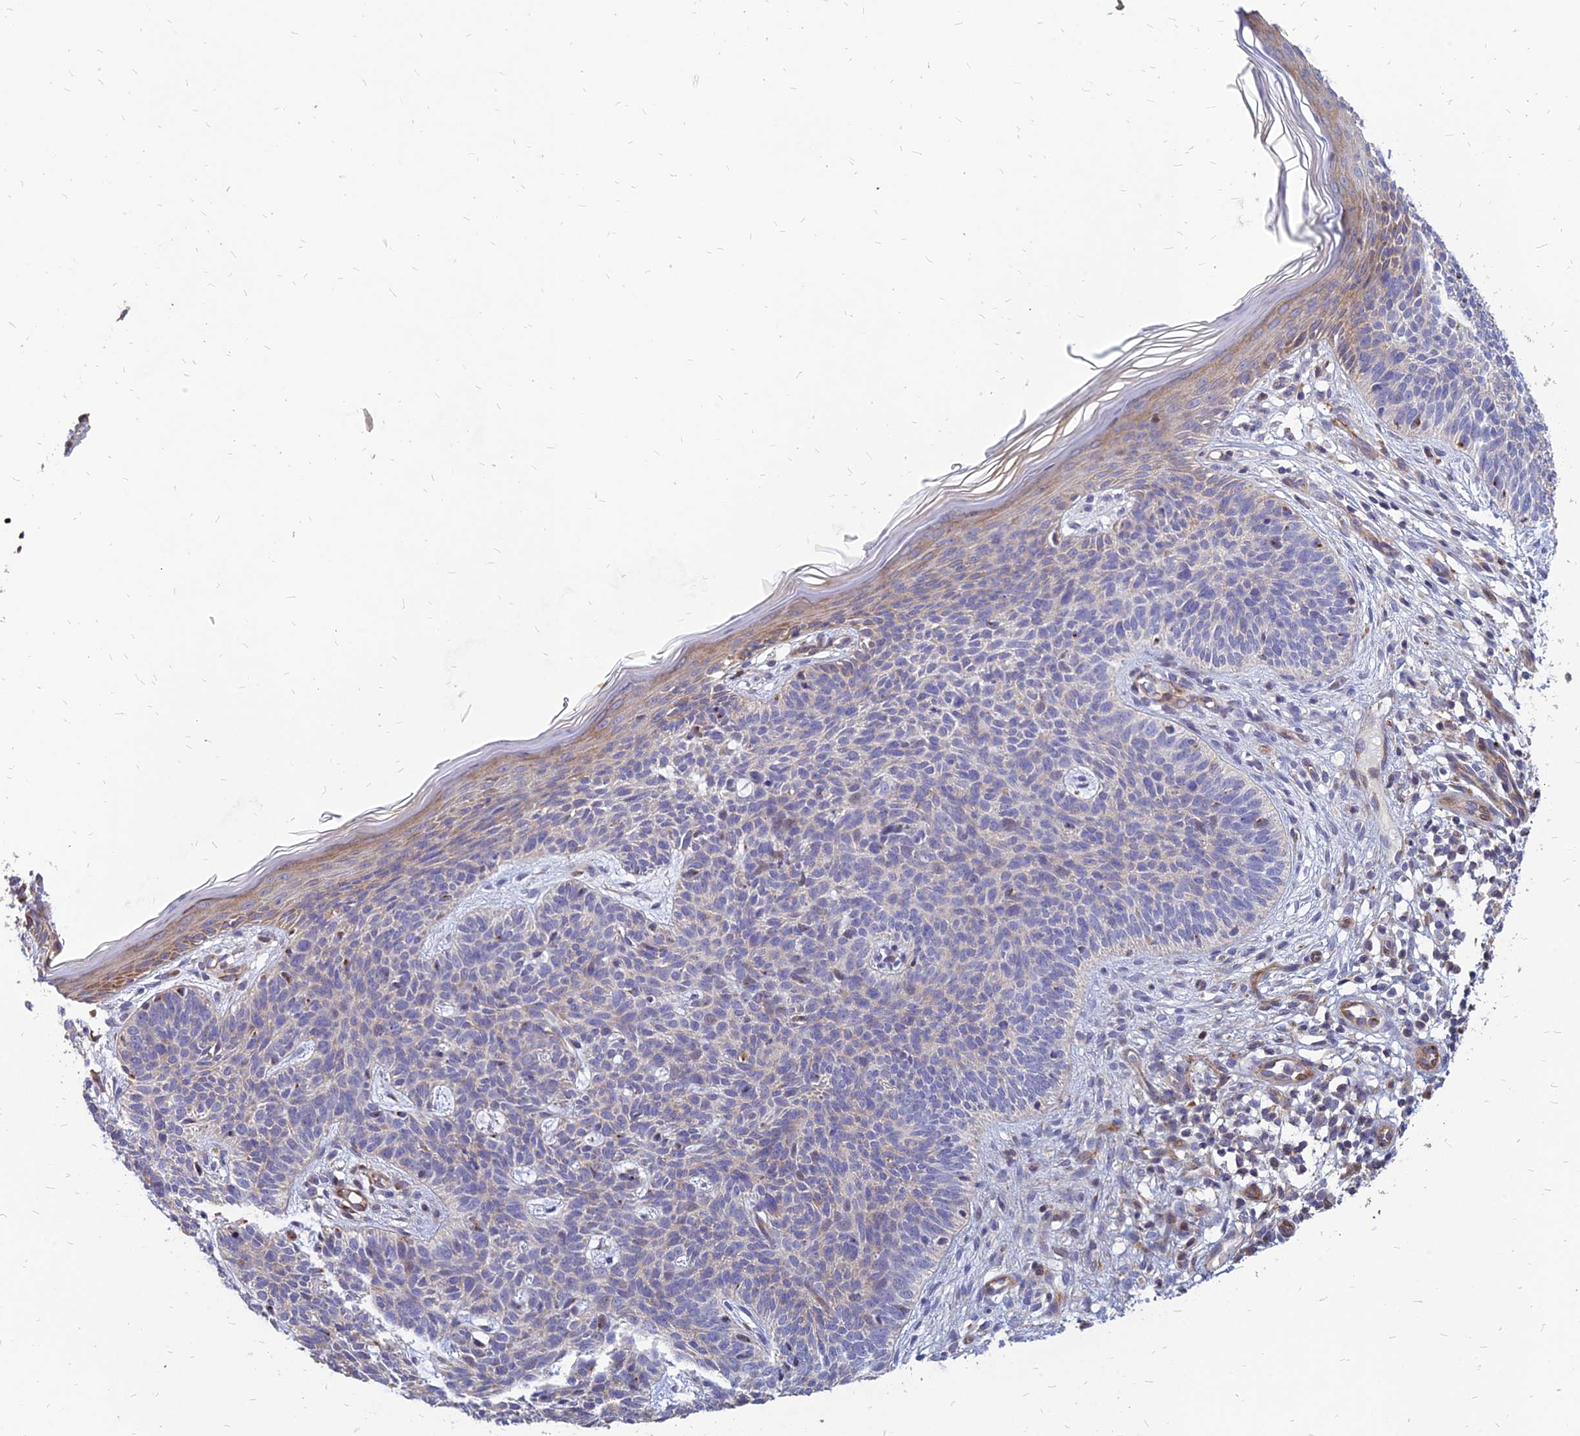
{"staining": {"intensity": "negative", "quantity": "none", "location": "none"}, "tissue": "skin cancer", "cell_type": "Tumor cells", "image_type": "cancer", "snomed": [{"axis": "morphology", "description": "Basal cell carcinoma"}, {"axis": "topography", "description": "Skin"}], "caption": "The immunohistochemistry (IHC) histopathology image has no significant expression in tumor cells of skin basal cell carcinoma tissue.", "gene": "ST3GAL6", "patient": {"sex": "female", "age": 66}}